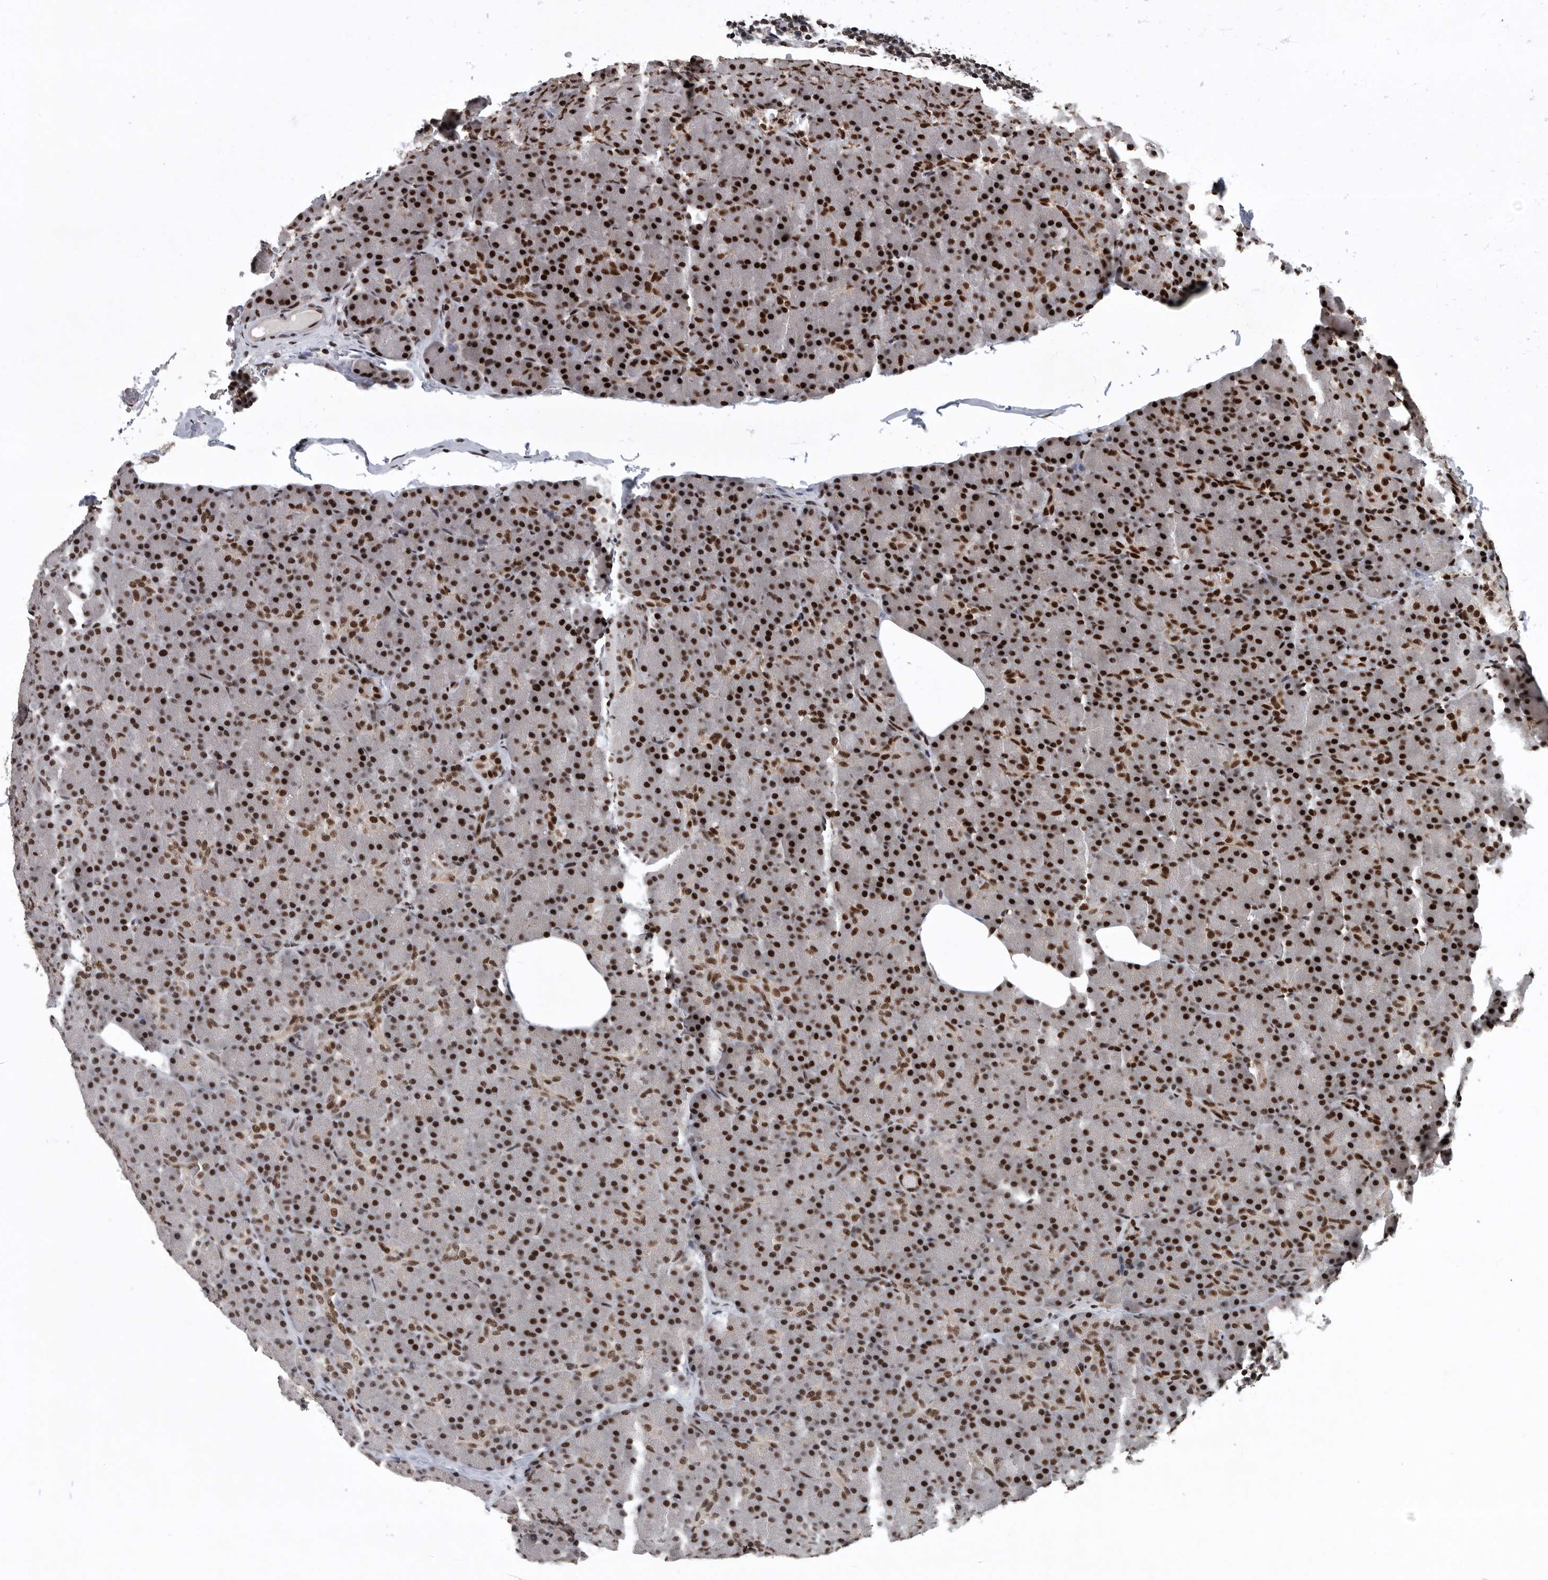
{"staining": {"intensity": "strong", "quantity": ">75%", "location": "nuclear"}, "tissue": "pancreas", "cell_type": "Exocrine glandular cells", "image_type": "normal", "snomed": [{"axis": "morphology", "description": "Normal tissue, NOS"}, {"axis": "topography", "description": "Pancreas"}], "caption": "This is a photomicrograph of immunohistochemistry (IHC) staining of unremarkable pancreas, which shows strong staining in the nuclear of exocrine glandular cells.", "gene": "SENP7", "patient": {"sex": "female", "age": 43}}